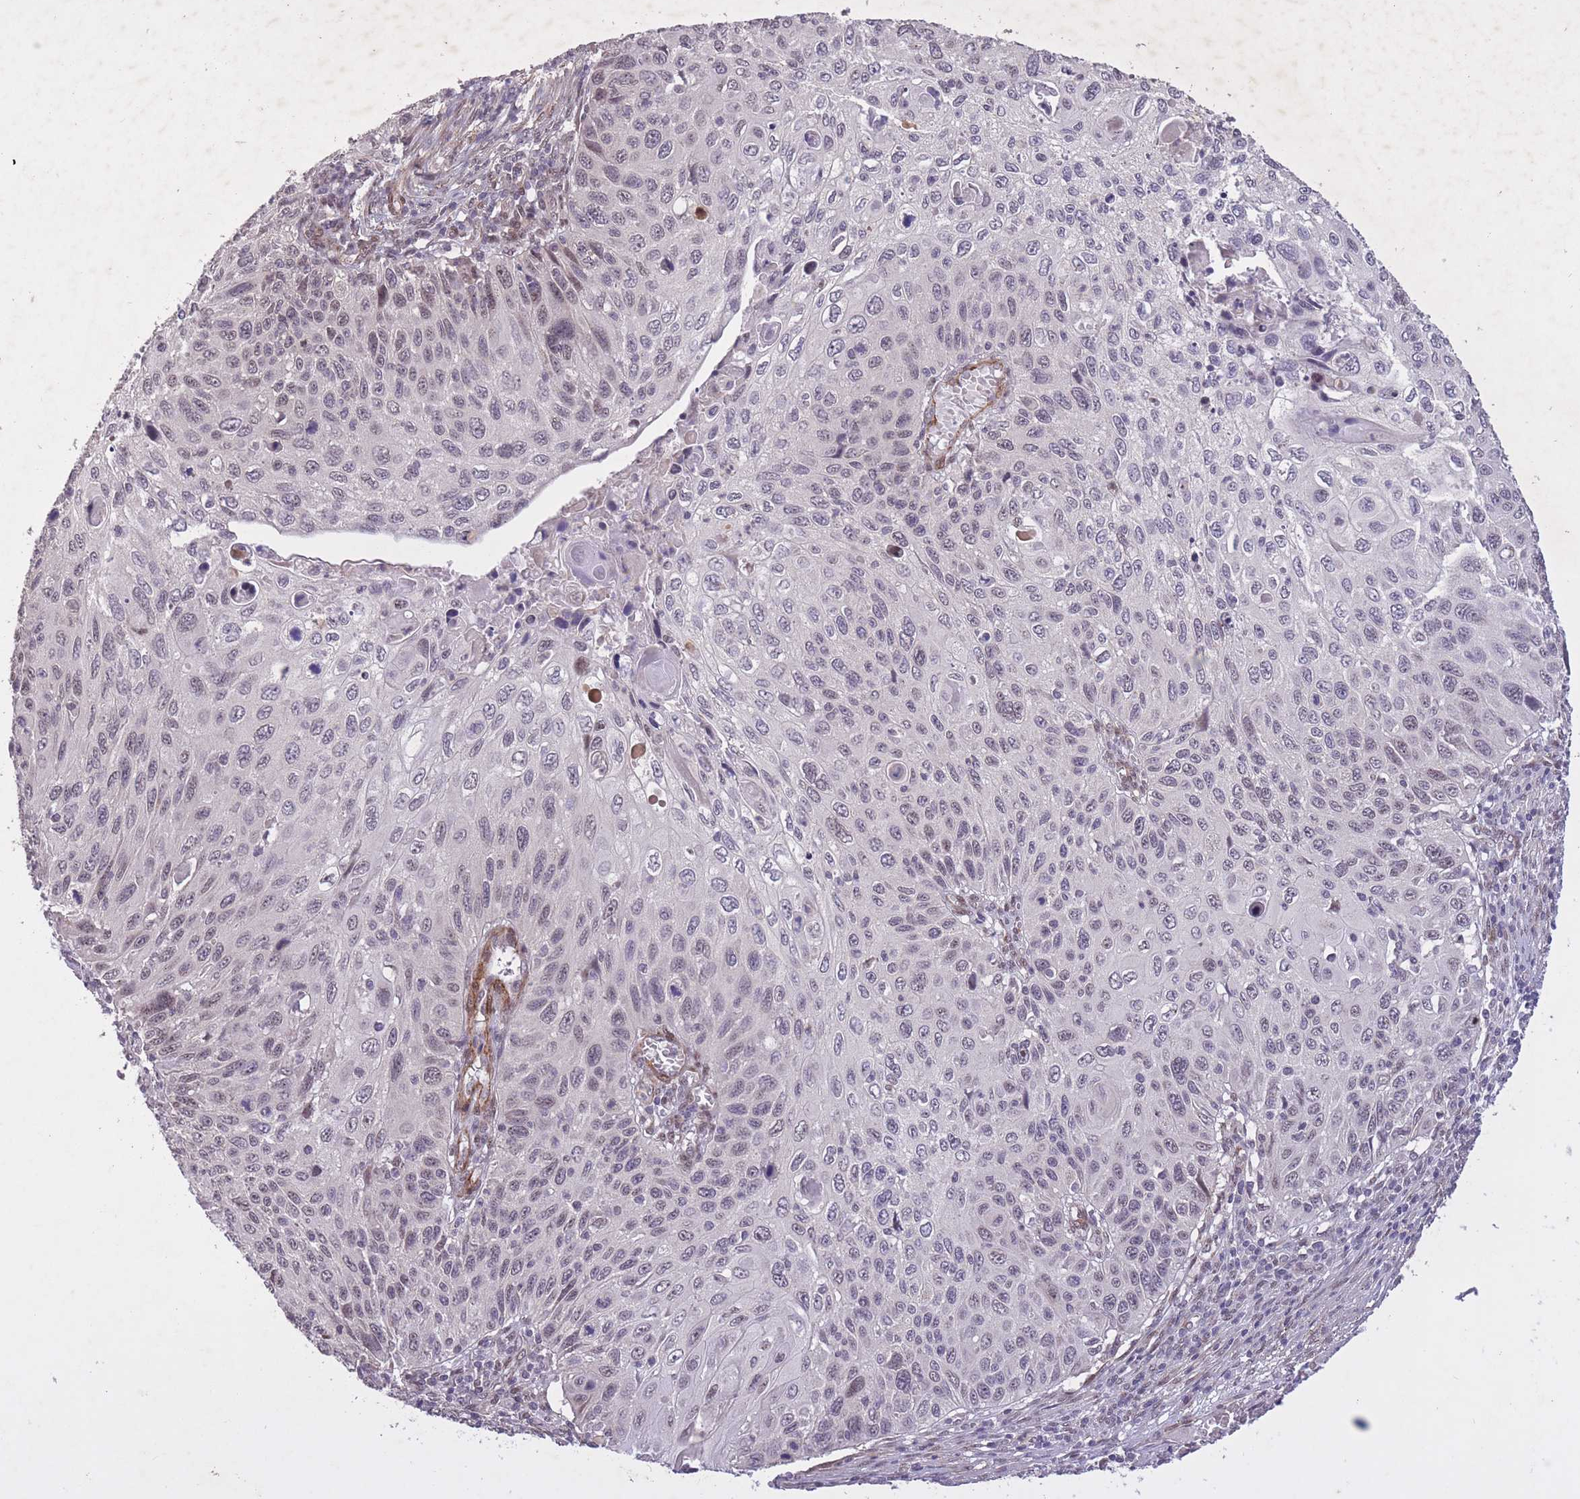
{"staining": {"intensity": "weak", "quantity": "<25%", "location": "nuclear"}, "tissue": "cervical cancer", "cell_type": "Tumor cells", "image_type": "cancer", "snomed": [{"axis": "morphology", "description": "Squamous cell carcinoma, NOS"}, {"axis": "topography", "description": "Cervix"}], "caption": "IHC of human cervical cancer displays no expression in tumor cells.", "gene": "CBX6", "patient": {"sex": "female", "age": 70}}